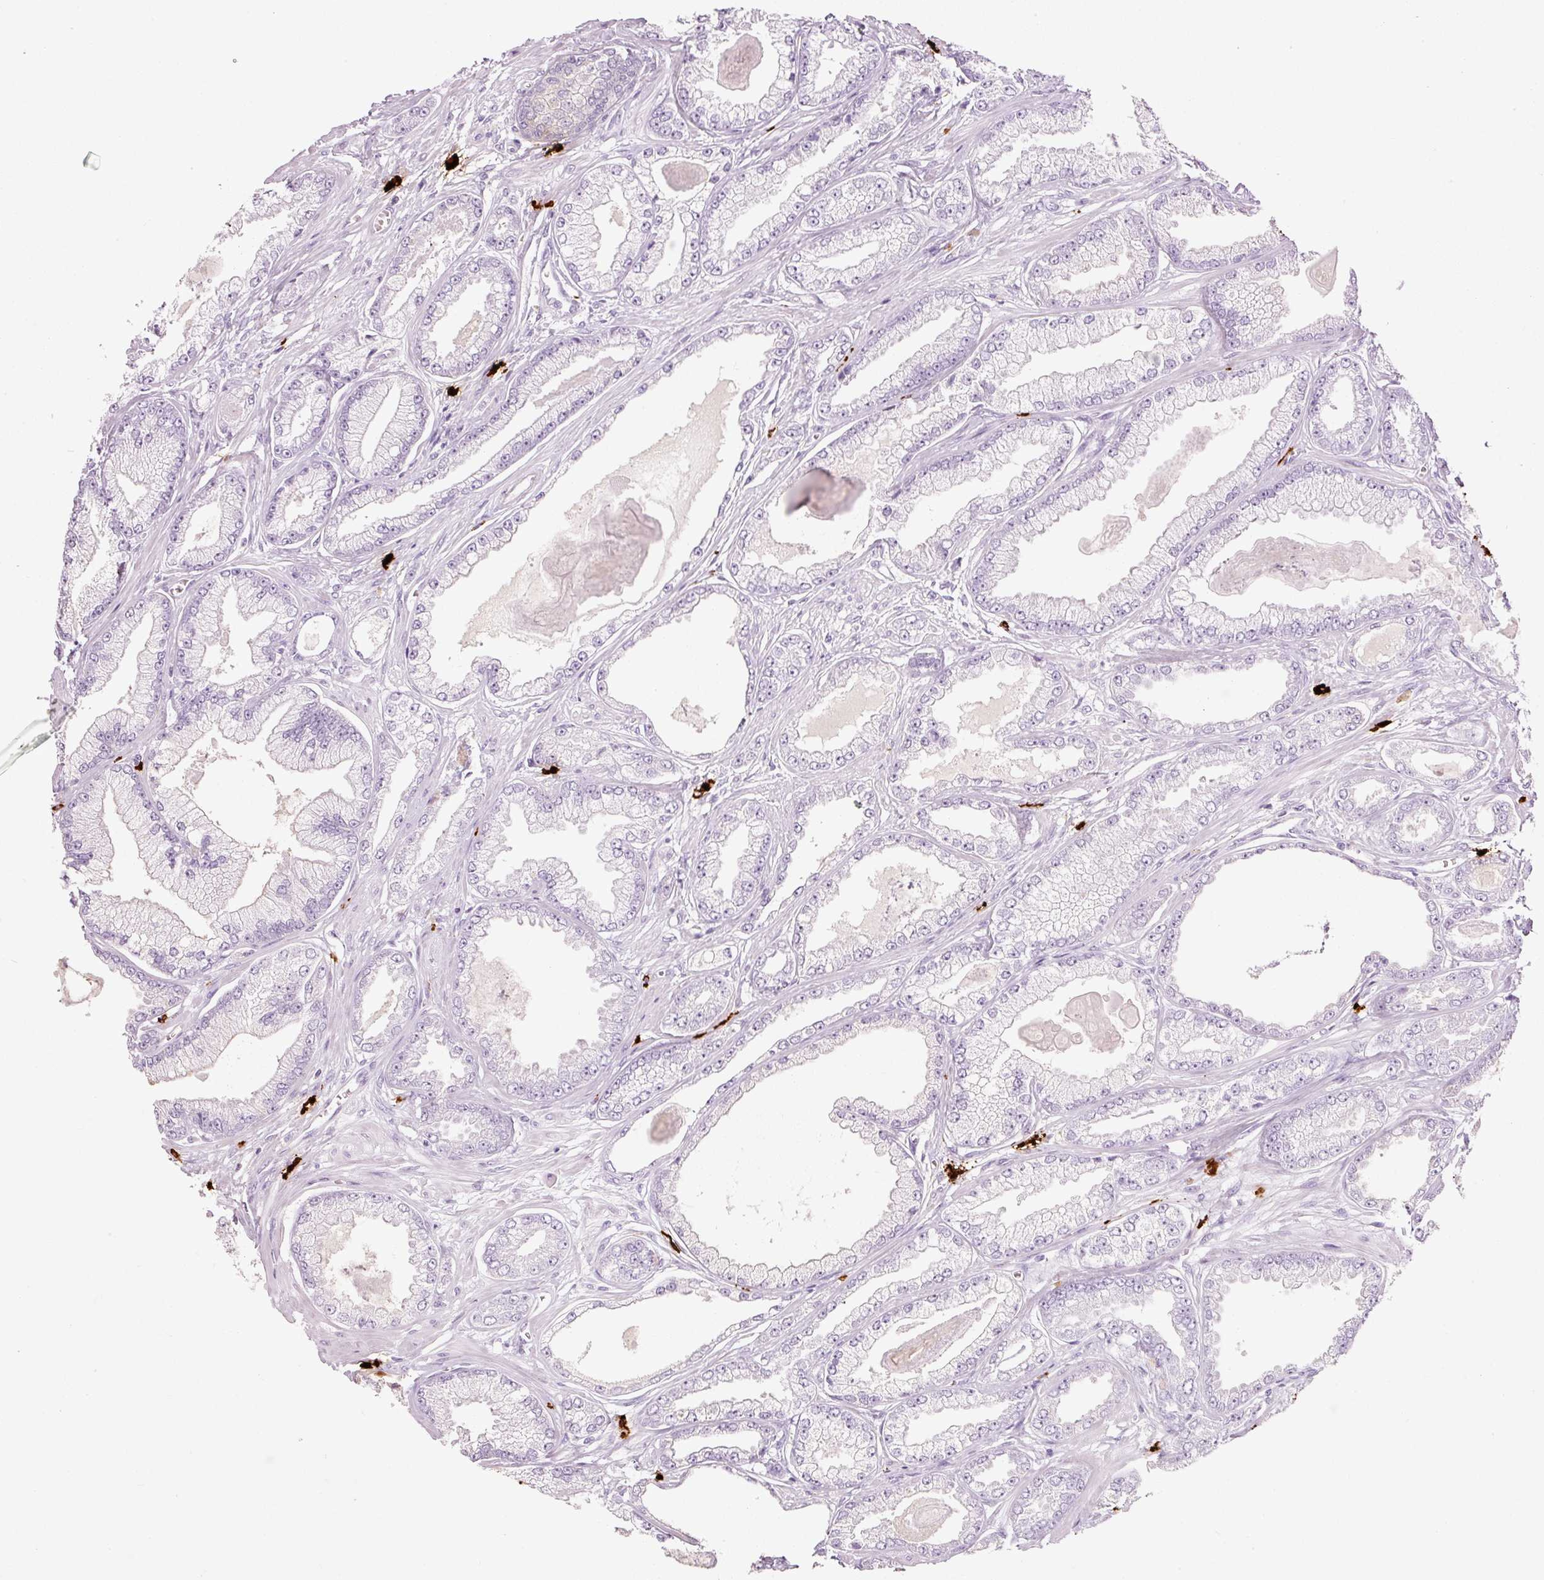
{"staining": {"intensity": "negative", "quantity": "none", "location": "none"}, "tissue": "prostate cancer", "cell_type": "Tumor cells", "image_type": "cancer", "snomed": [{"axis": "morphology", "description": "Adenocarcinoma, Low grade"}, {"axis": "topography", "description": "Prostate"}], "caption": "Immunohistochemistry of human low-grade adenocarcinoma (prostate) displays no staining in tumor cells.", "gene": "CMA1", "patient": {"sex": "male", "age": 64}}